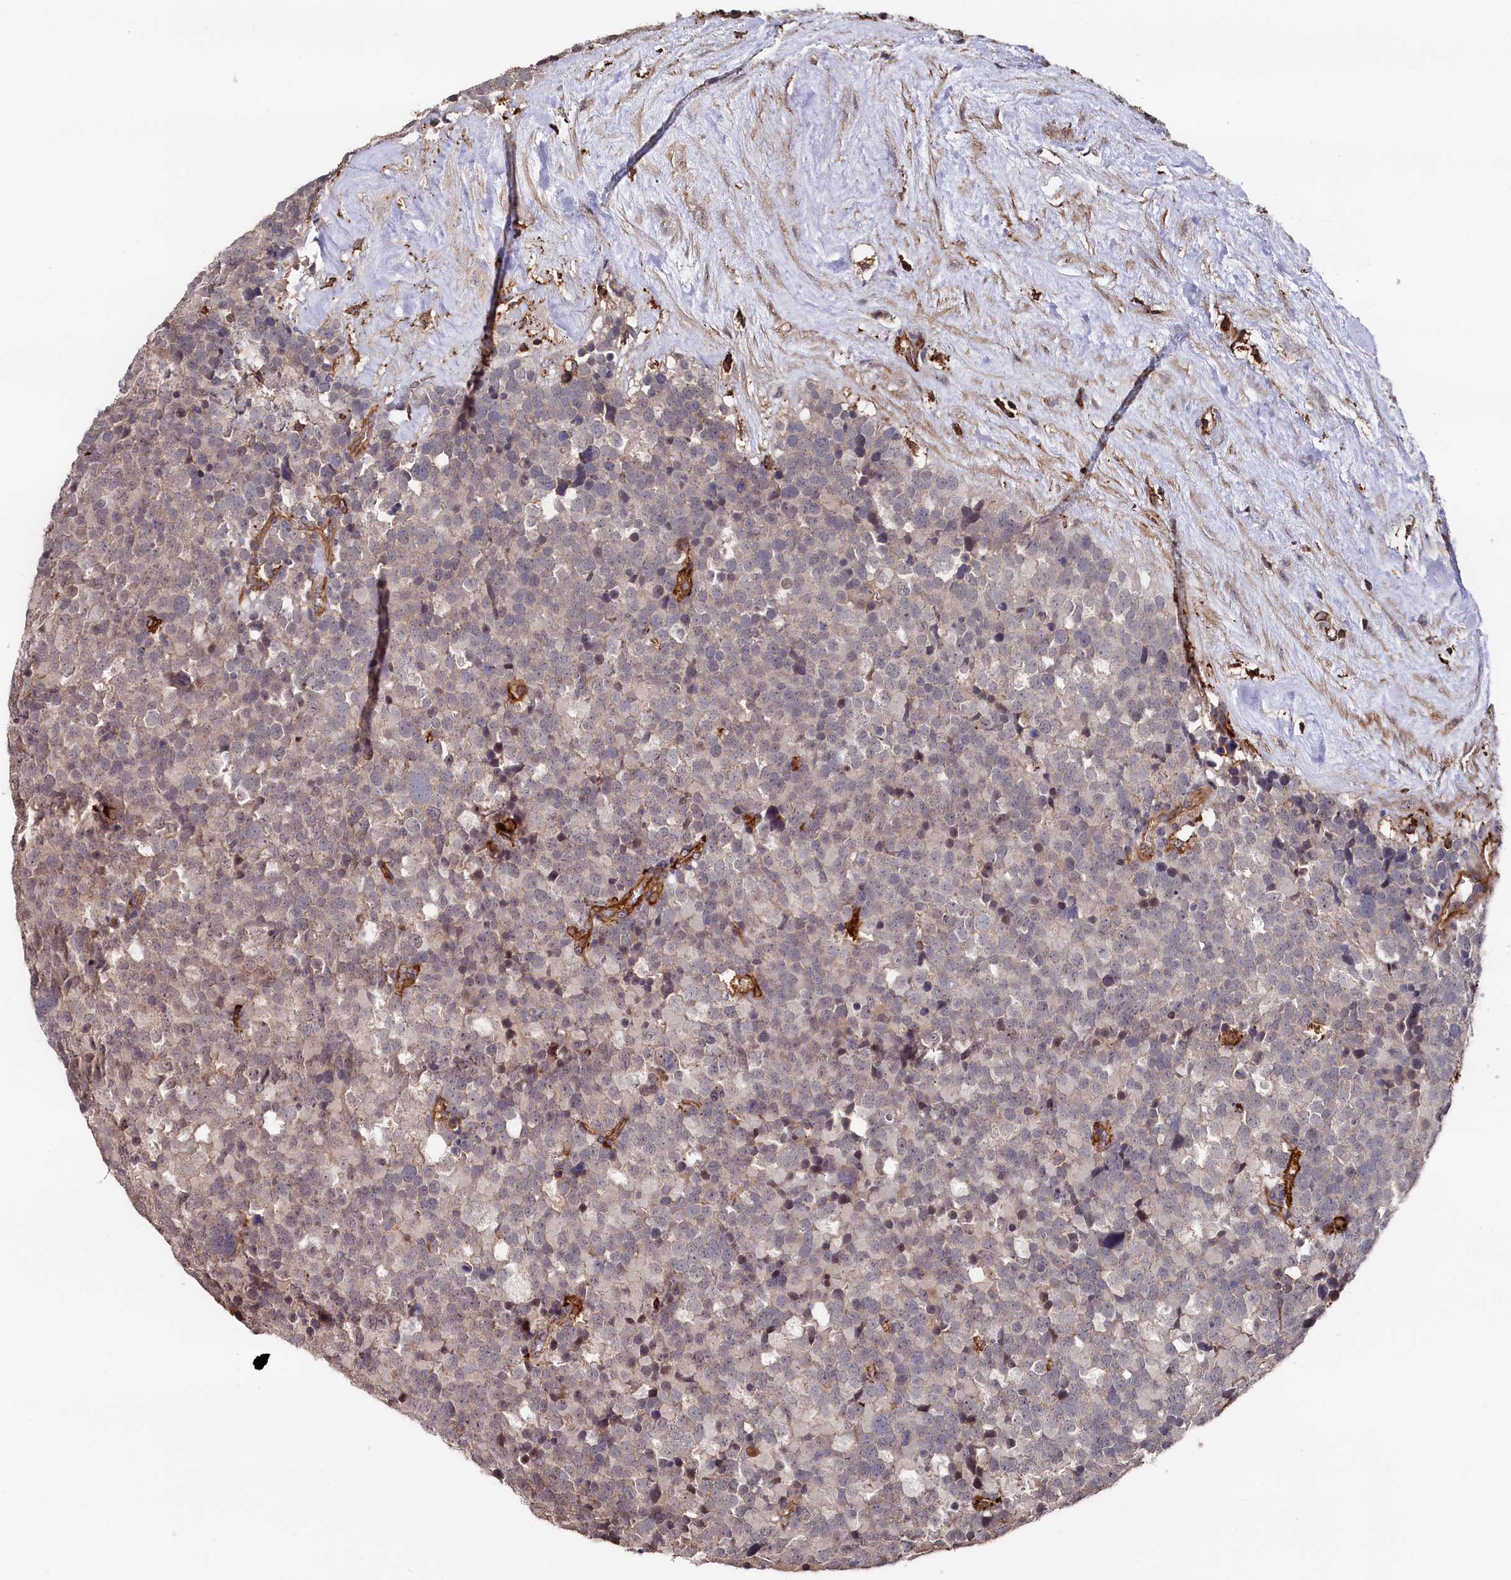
{"staining": {"intensity": "weak", "quantity": "25%-75%", "location": "cytoplasmic/membranous"}, "tissue": "testis cancer", "cell_type": "Tumor cells", "image_type": "cancer", "snomed": [{"axis": "morphology", "description": "Seminoma, NOS"}, {"axis": "topography", "description": "Testis"}], "caption": "IHC image of neoplastic tissue: seminoma (testis) stained using IHC reveals low levels of weak protein expression localized specifically in the cytoplasmic/membranous of tumor cells, appearing as a cytoplasmic/membranous brown color.", "gene": "PLEKHO2", "patient": {"sex": "male", "age": 71}}